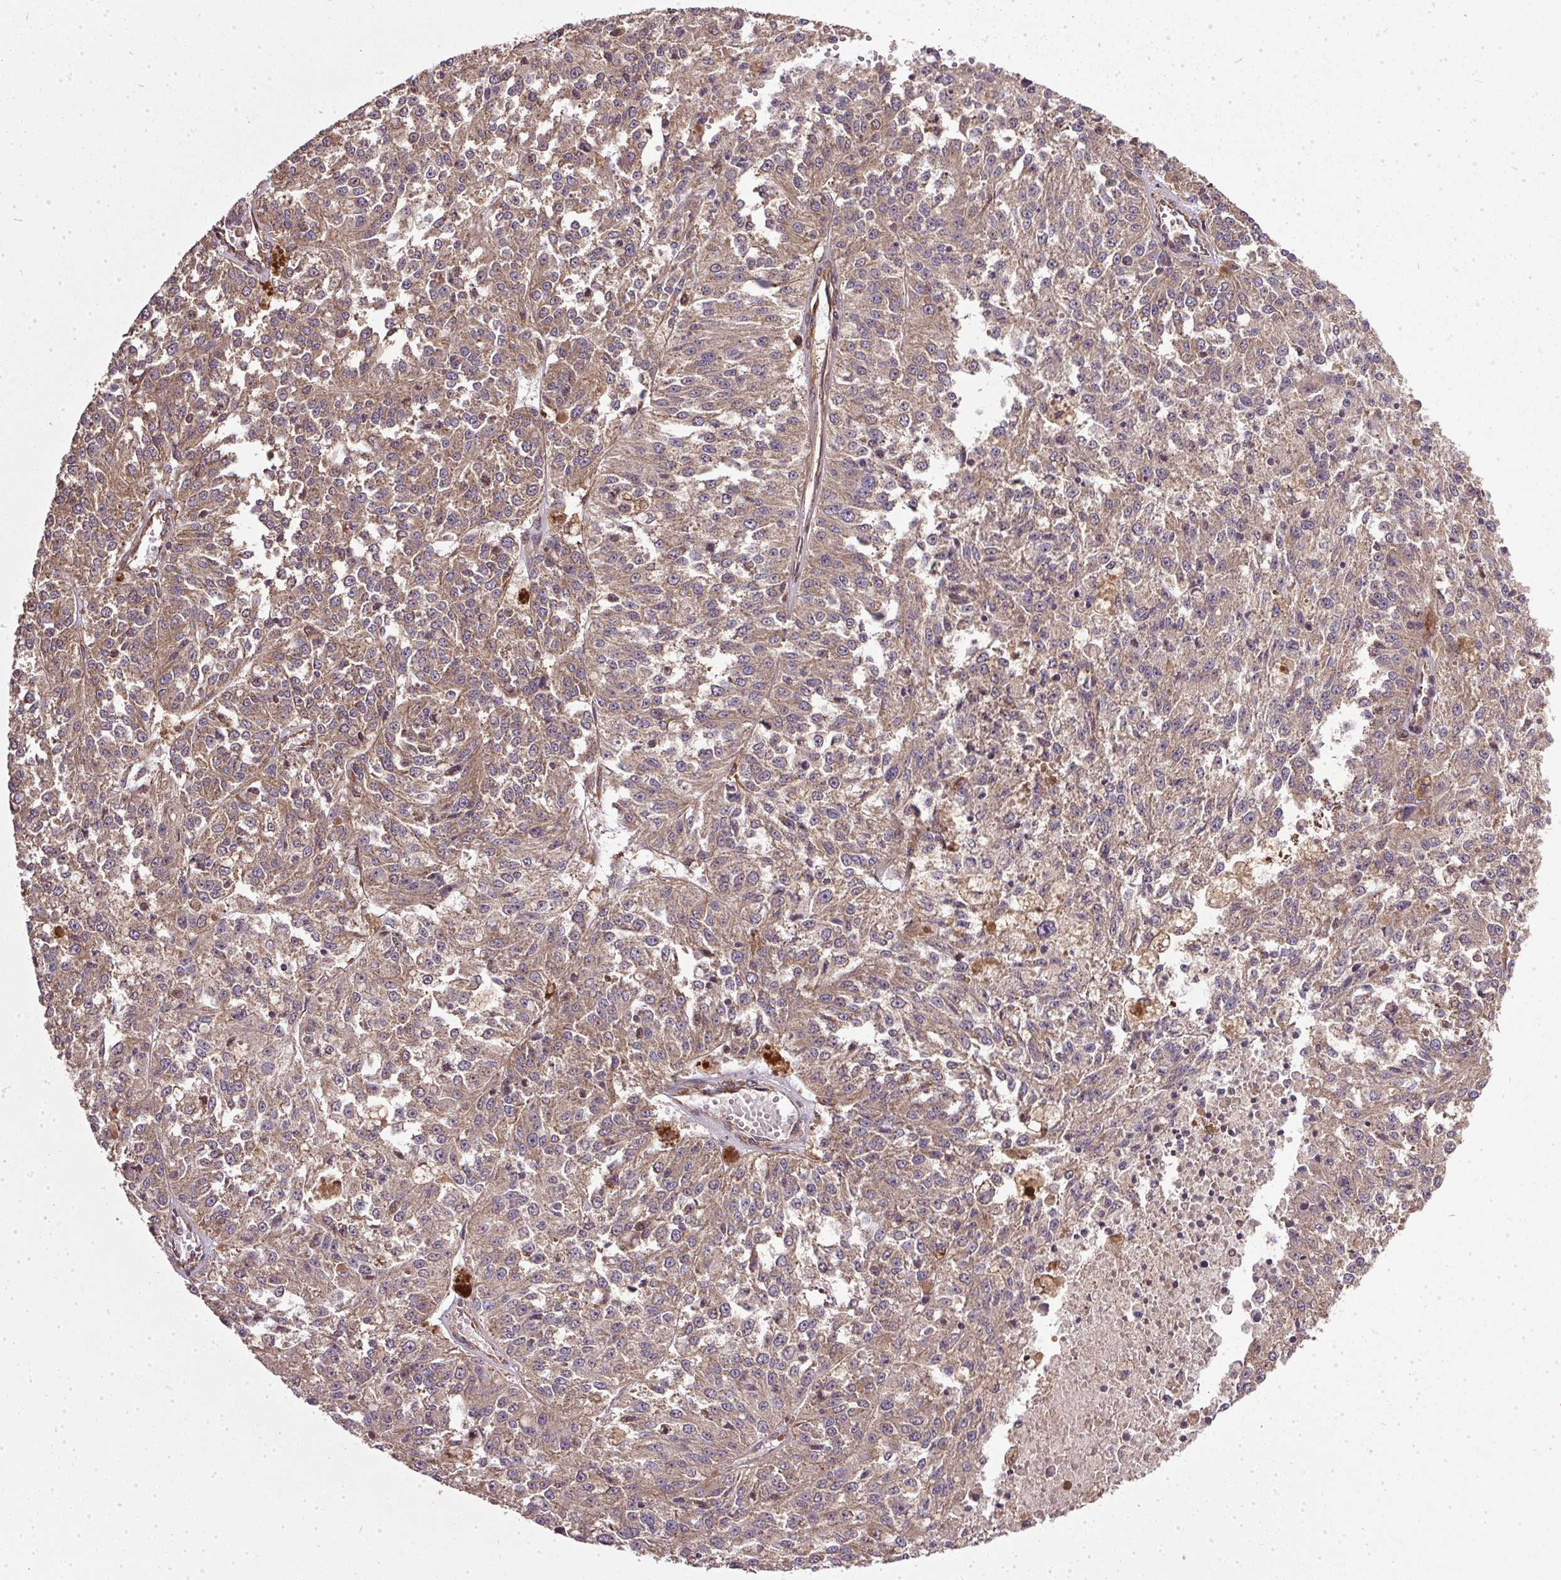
{"staining": {"intensity": "moderate", "quantity": ">75%", "location": "cytoplasmic/membranous"}, "tissue": "melanoma", "cell_type": "Tumor cells", "image_type": "cancer", "snomed": [{"axis": "morphology", "description": "Malignant melanoma, Metastatic site"}, {"axis": "topography", "description": "Lymph node"}], "caption": "An immunohistochemistry (IHC) image of tumor tissue is shown. Protein staining in brown shows moderate cytoplasmic/membranous positivity in melanoma within tumor cells.", "gene": "EIF2S1", "patient": {"sex": "female", "age": 64}}